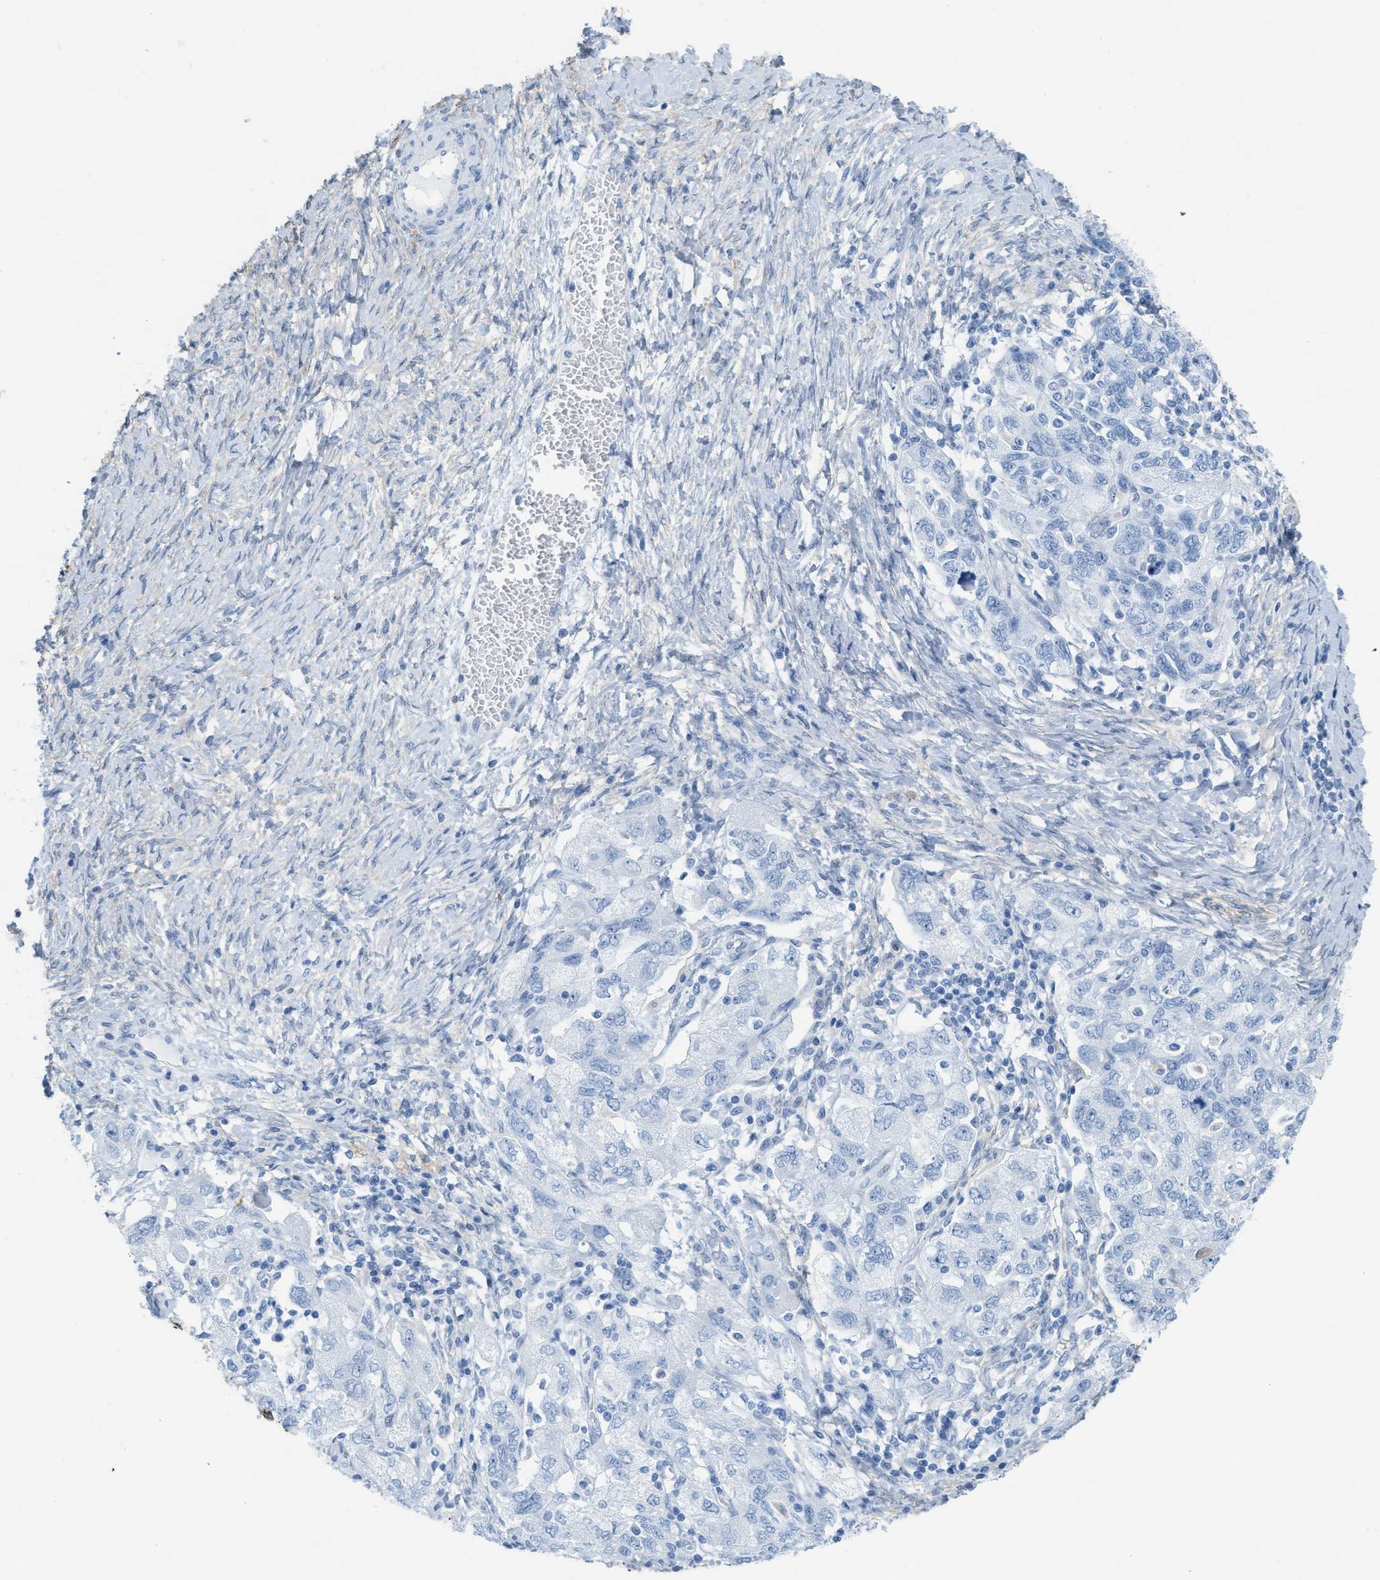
{"staining": {"intensity": "negative", "quantity": "none", "location": "none"}, "tissue": "ovarian cancer", "cell_type": "Tumor cells", "image_type": "cancer", "snomed": [{"axis": "morphology", "description": "Carcinoma, NOS"}, {"axis": "morphology", "description": "Cystadenocarcinoma, serous, NOS"}, {"axis": "topography", "description": "Ovary"}], "caption": "A micrograph of ovarian cancer stained for a protein reveals no brown staining in tumor cells.", "gene": "ASGR1", "patient": {"sex": "female", "age": 69}}